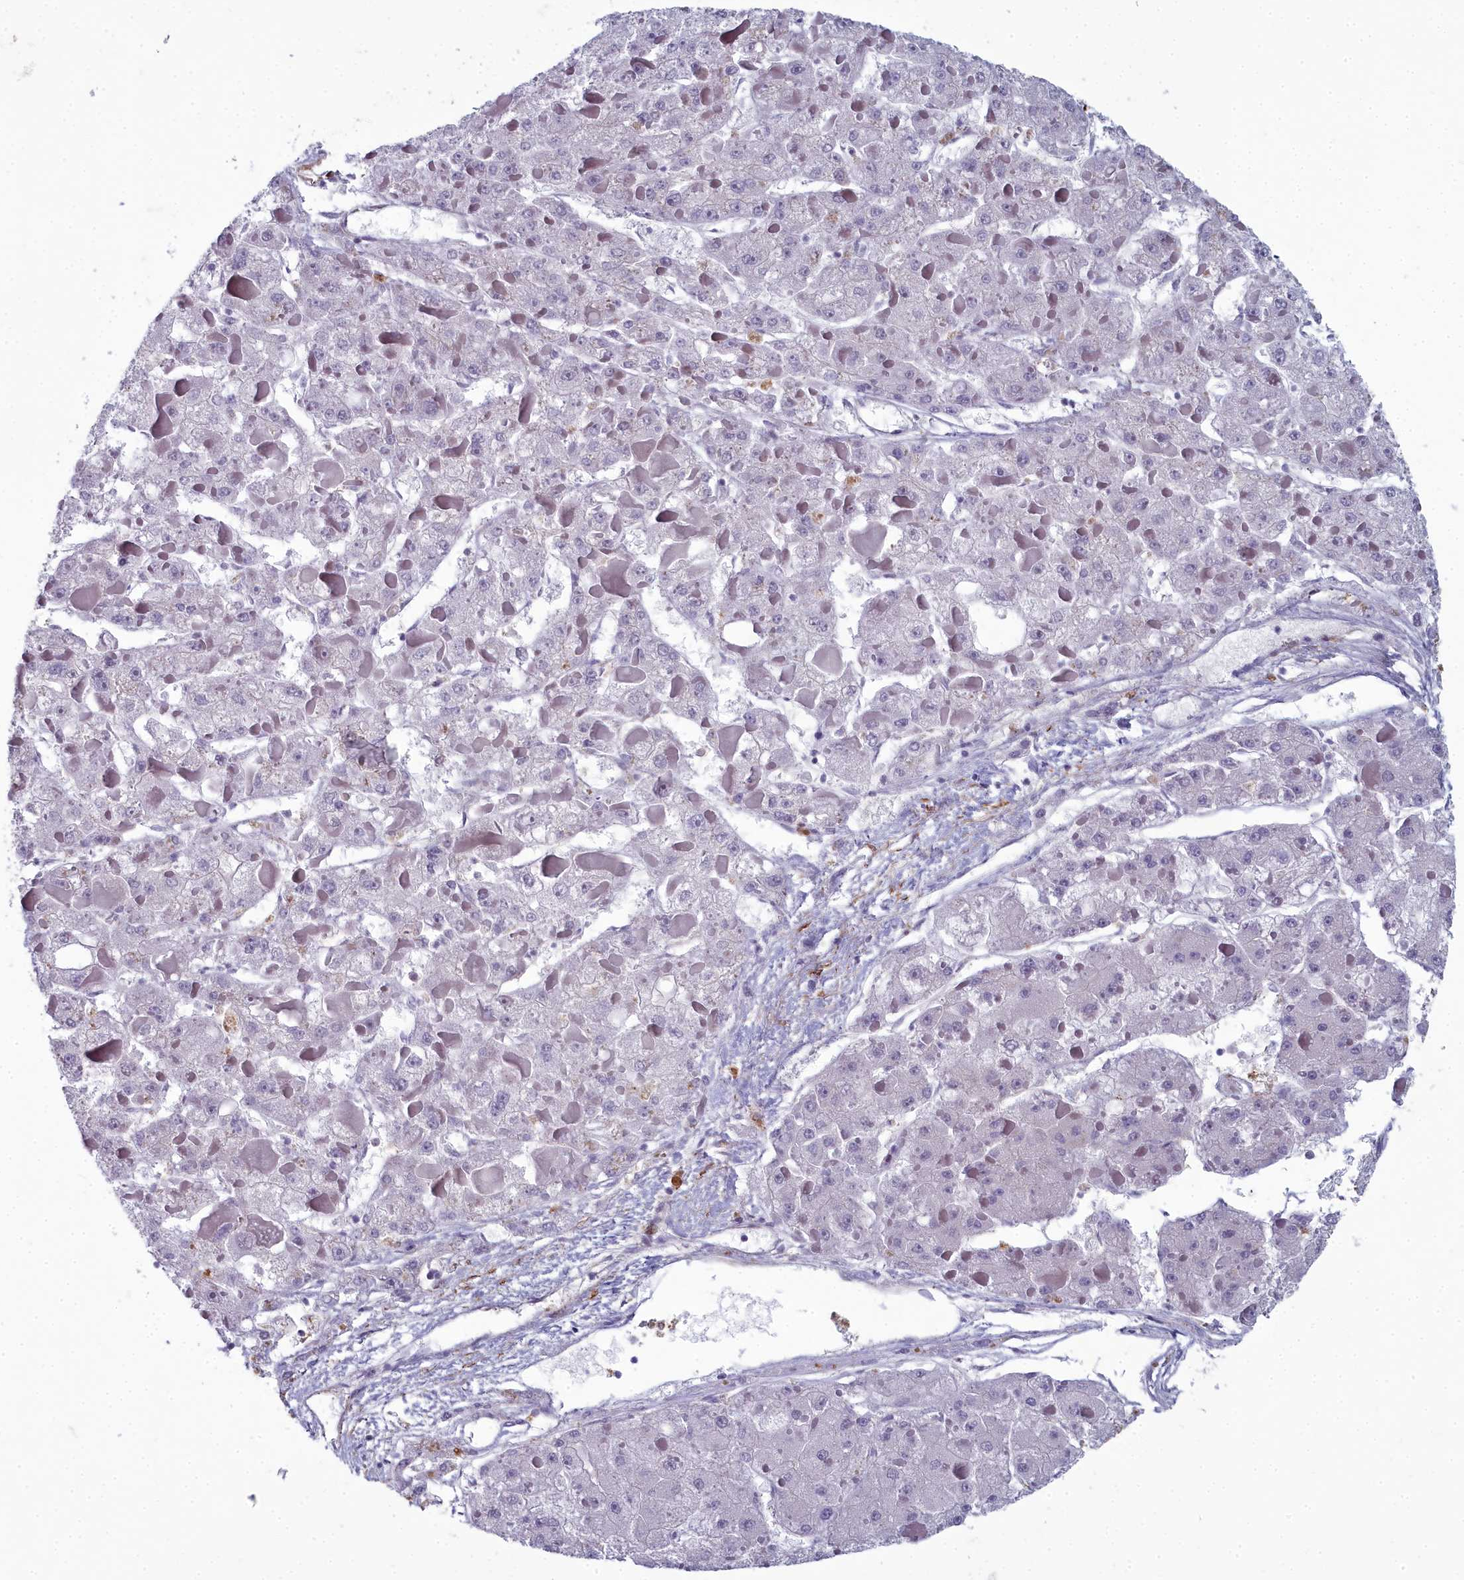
{"staining": {"intensity": "negative", "quantity": "none", "location": "none"}, "tissue": "liver cancer", "cell_type": "Tumor cells", "image_type": "cancer", "snomed": [{"axis": "morphology", "description": "Carcinoma, Hepatocellular, NOS"}, {"axis": "topography", "description": "Liver"}], "caption": "There is no significant staining in tumor cells of liver cancer. (DAB immunohistochemistry visualized using brightfield microscopy, high magnification).", "gene": "ZNF626", "patient": {"sex": "female", "age": 73}}